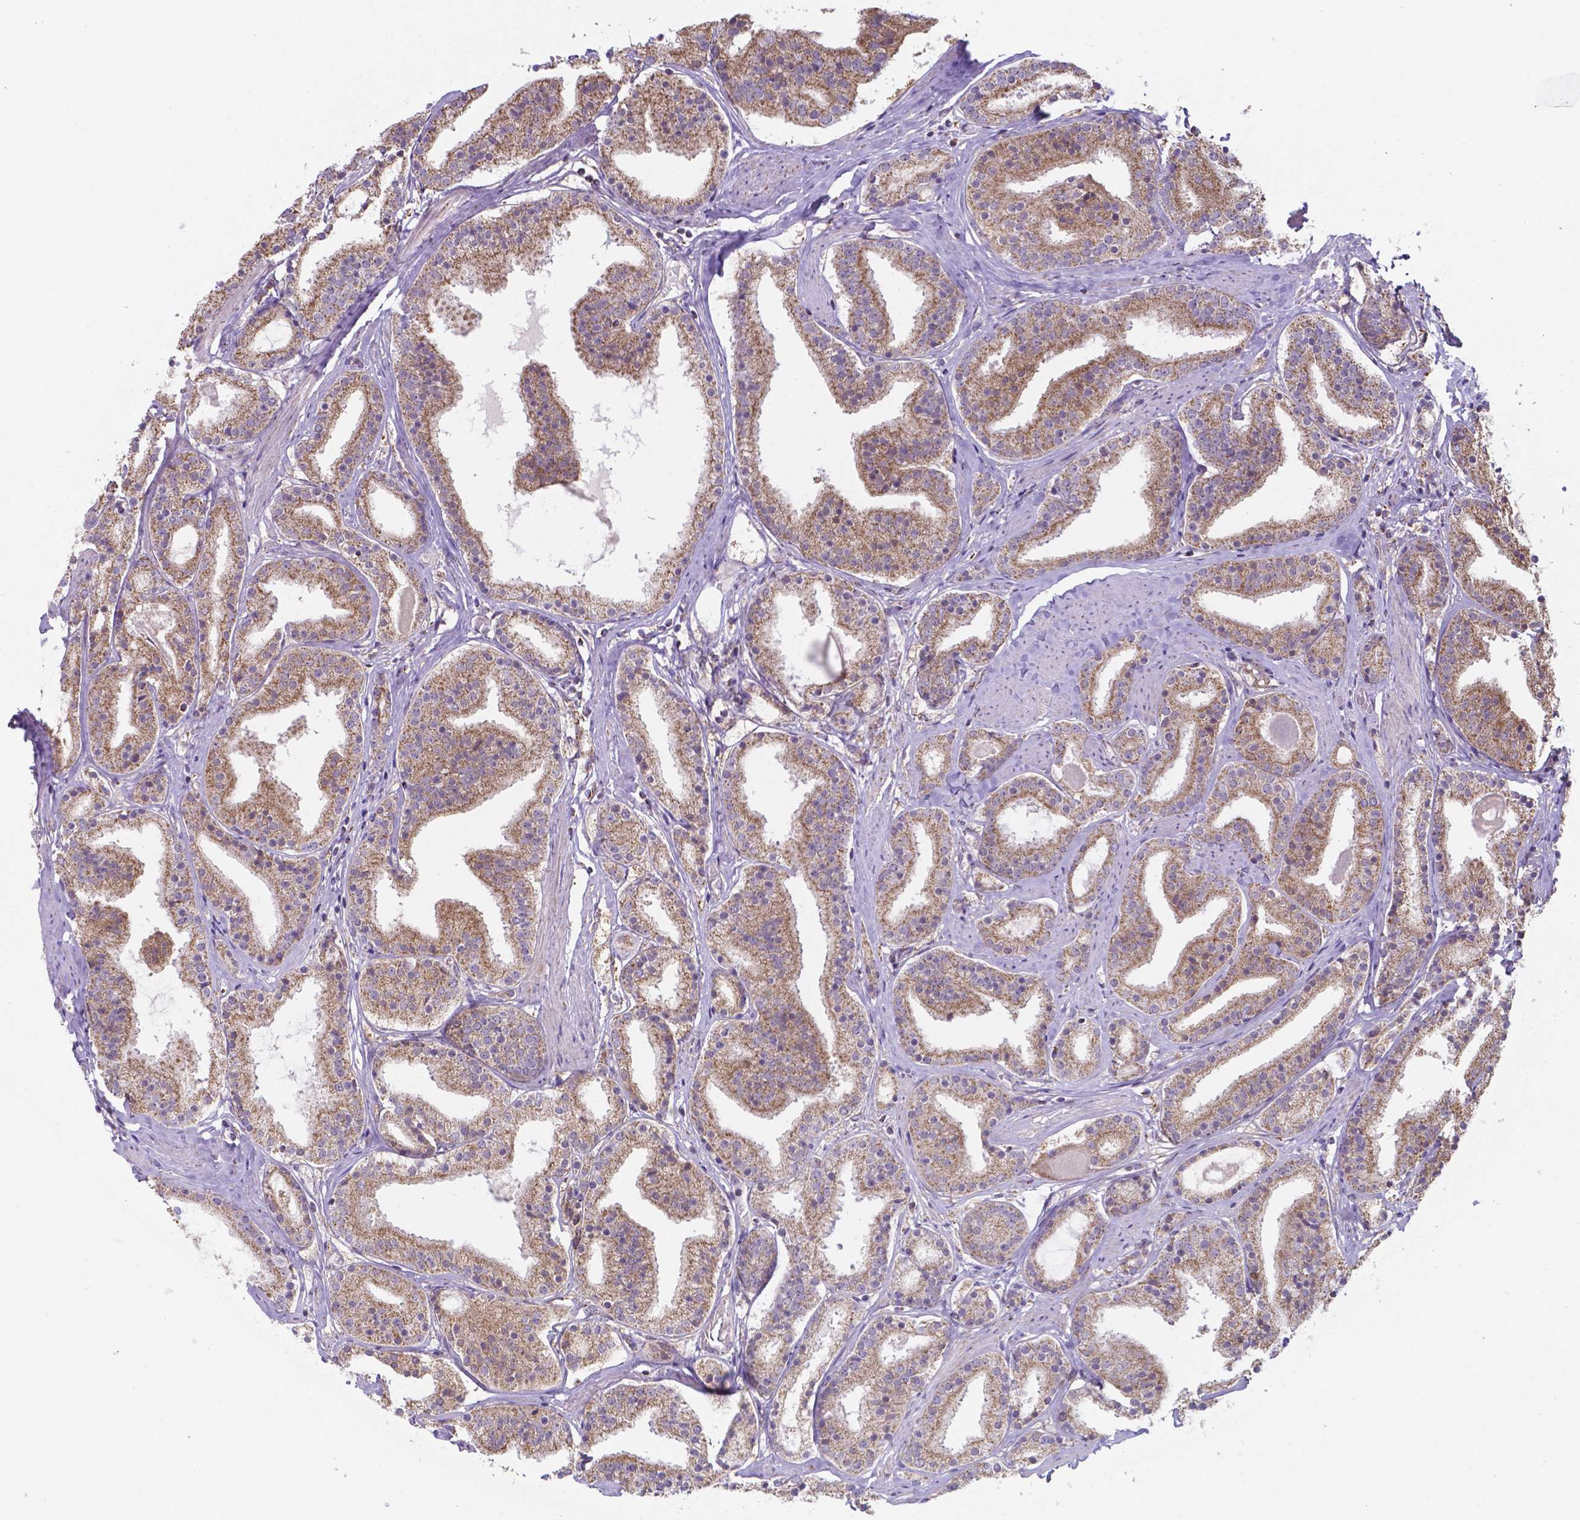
{"staining": {"intensity": "moderate", "quantity": ">75%", "location": "cytoplasmic/membranous"}, "tissue": "prostate cancer", "cell_type": "Tumor cells", "image_type": "cancer", "snomed": [{"axis": "morphology", "description": "Adenocarcinoma, High grade"}, {"axis": "topography", "description": "Prostate"}], "caption": "This image exhibits IHC staining of prostate cancer (adenocarcinoma (high-grade)), with medium moderate cytoplasmic/membranous expression in approximately >75% of tumor cells.", "gene": "FAM114A1", "patient": {"sex": "male", "age": 63}}